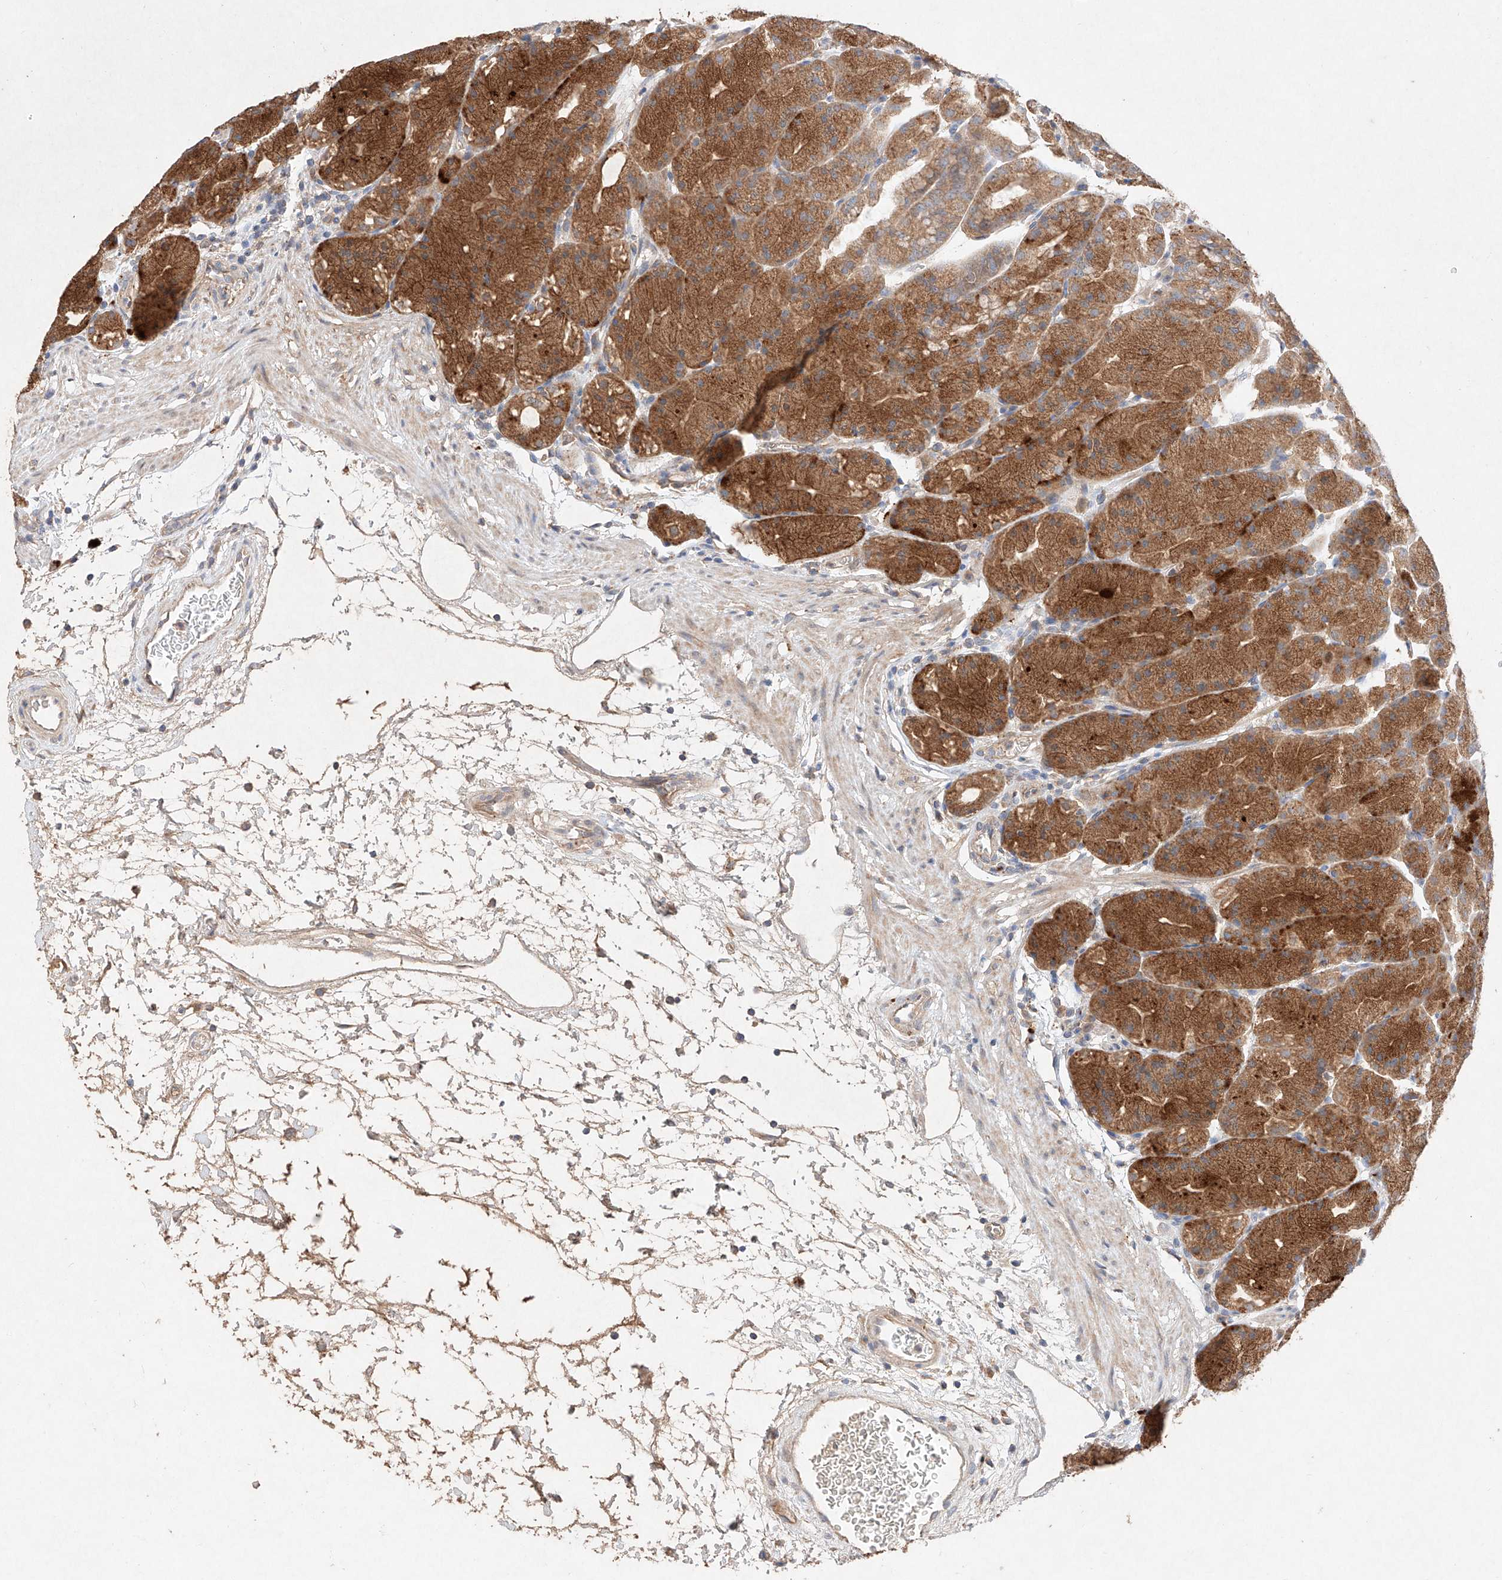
{"staining": {"intensity": "strong", "quantity": ">75%", "location": "cytoplasmic/membranous"}, "tissue": "stomach", "cell_type": "Glandular cells", "image_type": "normal", "snomed": [{"axis": "morphology", "description": "Normal tissue, NOS"}, {"axis": "topography", "description": "Stomach, upper"}], "caption": "Immunohistochemical staining of unremarkable stomach exhibits high levels of strong cytoplasmic/membranous positivity in approximately >75% of glandular cells.", "gene": "C6orf62", "patient": {"sex": "male", "age": 48}}